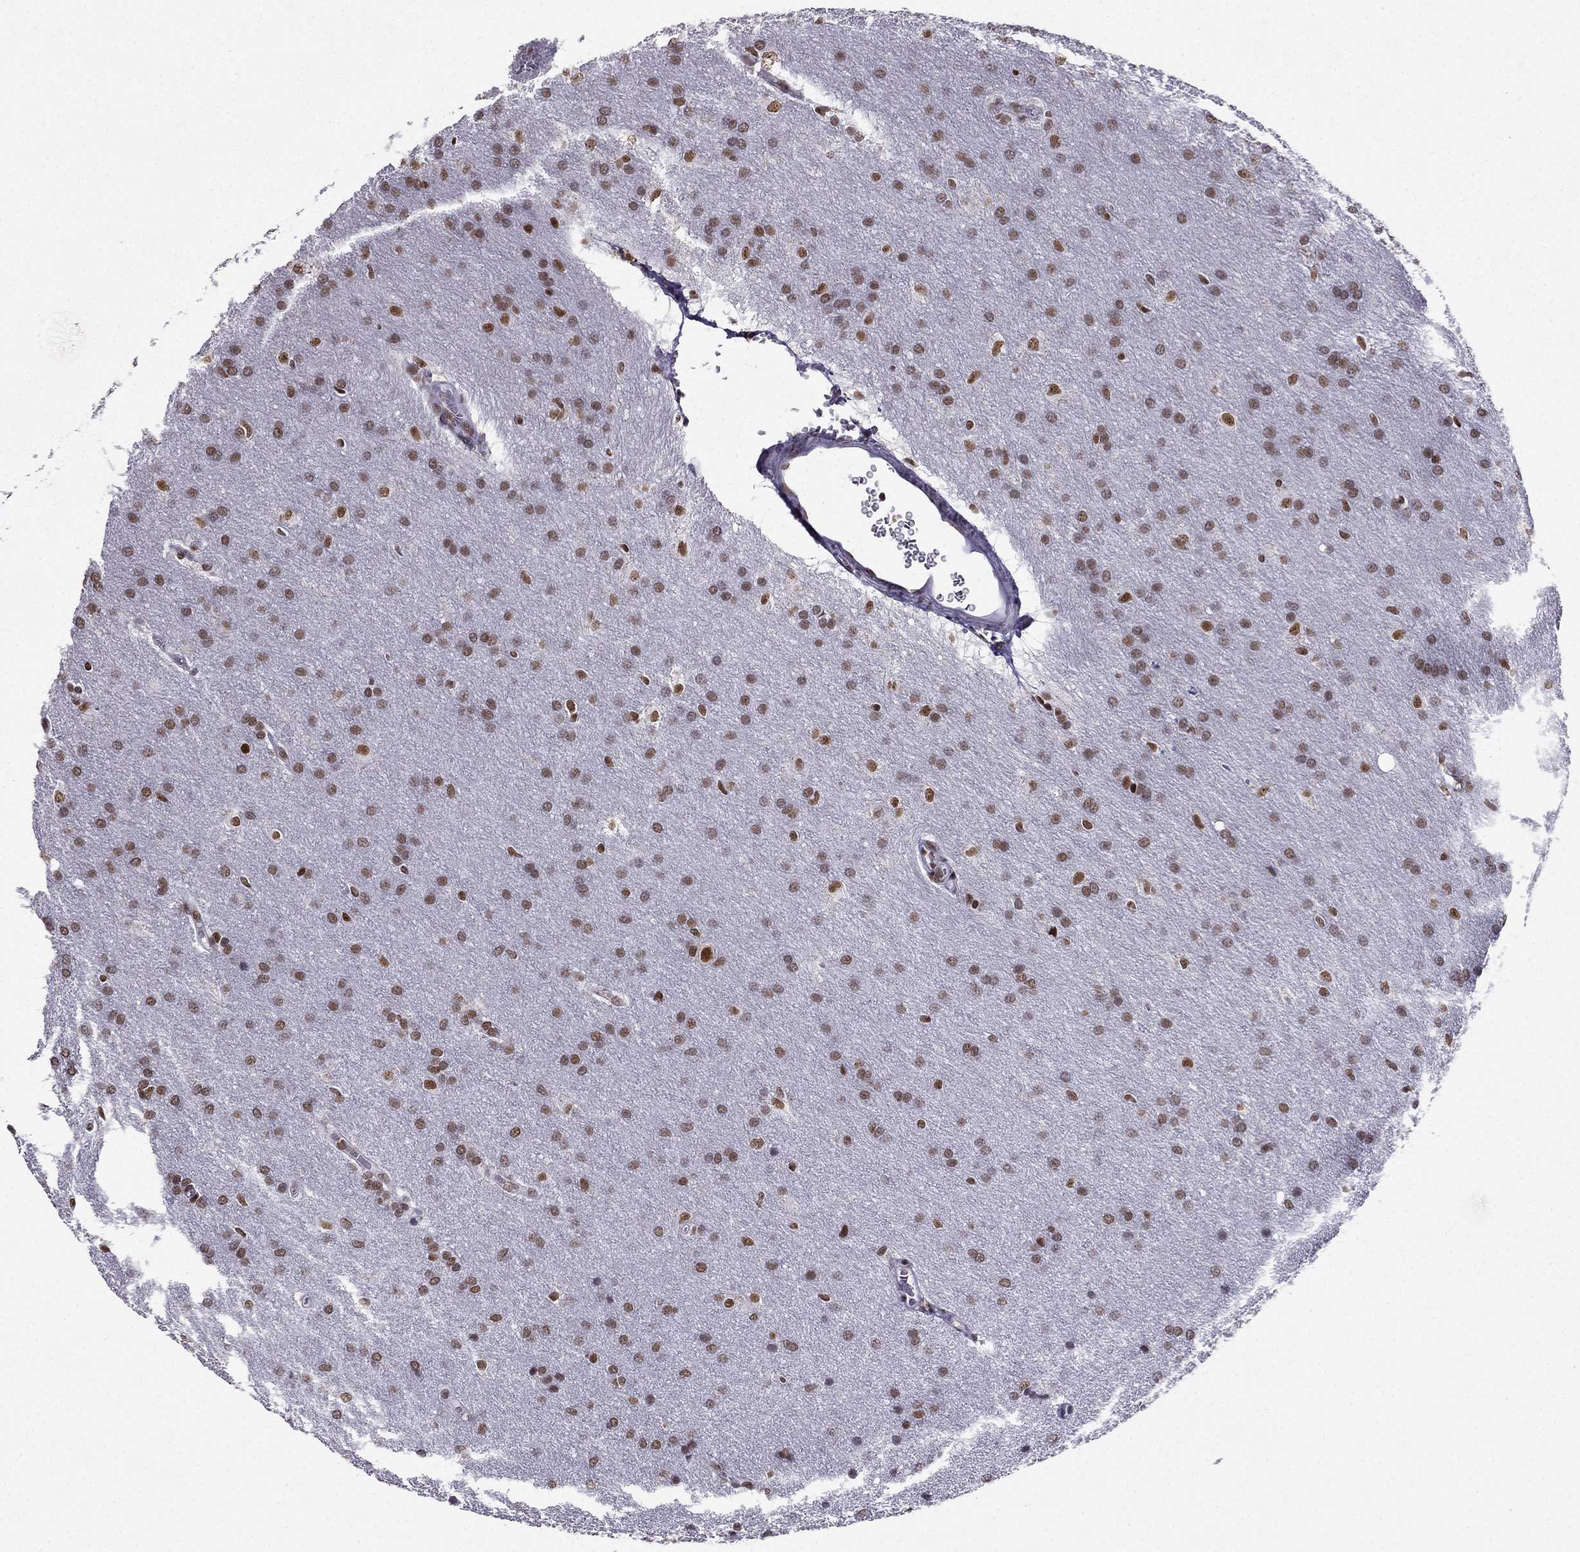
{"staining": {"intensity": "moderate", "quantity": ">75%", "location": "nuclear"}, "tissue": "glioma", "cell_type": "Tumor cells", "image_type": "cancer", "snomed": [{"axis": "morphology", "description": "Glioma, malignant, Low grade"}, {"axis": "topography", "description": "Brain"}], "caption": "The image shows staining of malignant low-grade glioma, revealing moderate nuclear protein staining (brown color) within tumor cells.", "gene": "ZNF420", "patient": {"sex": "female", "age": 32}}